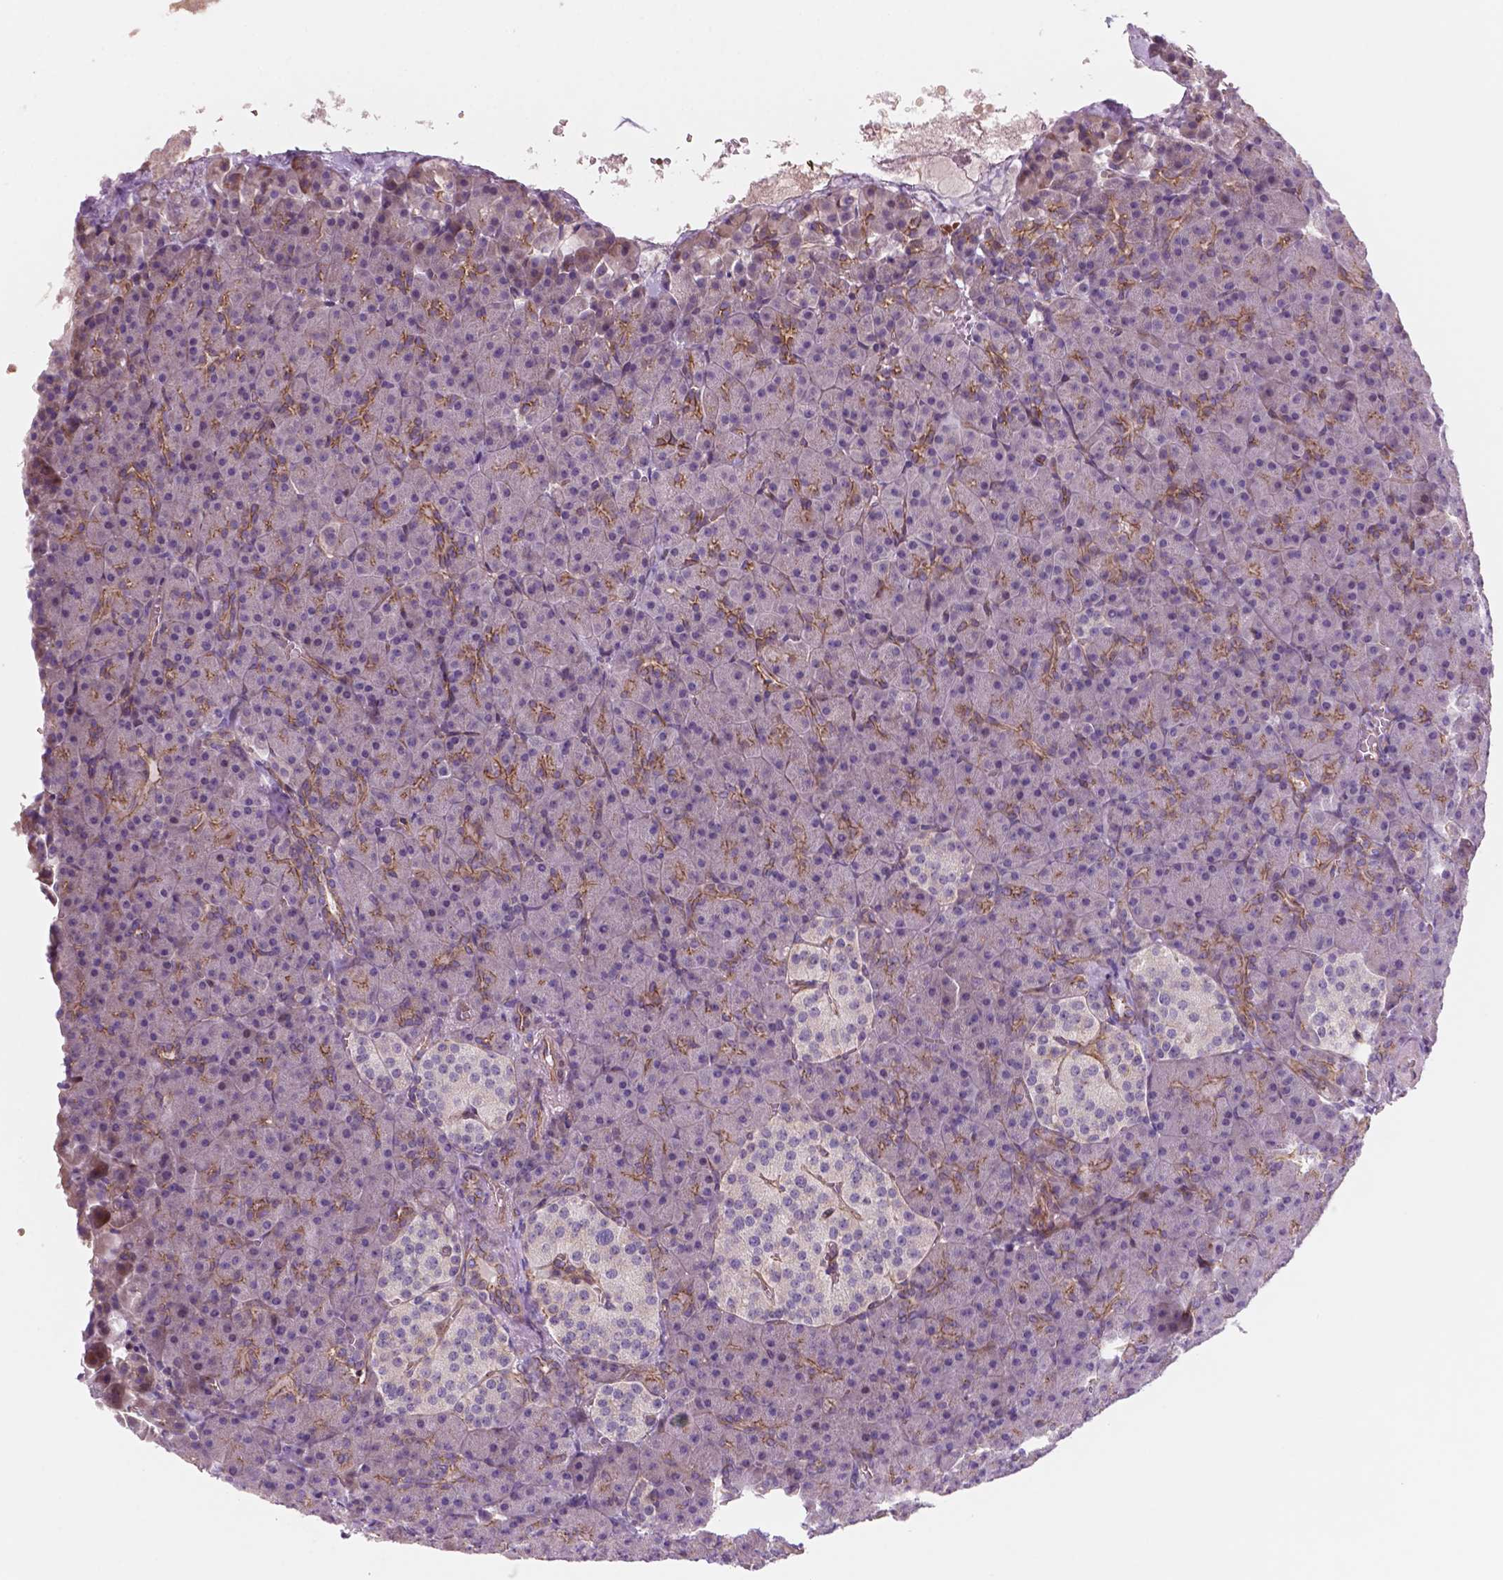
{"staining": {"intensity": "moderate", "quantity": "25%-75%", "location": "cytoplasmic/membranous"}, "tissue": "pancreas", "cell_type": "Exocrine glandular cells", "image_type": "normal", "snomed": [{"axis": "morphology", "description": "Normal tissue, NOS"}, {"axis": "topography", "description": "Pancreas"}], "caption": "Immunohistochemistry staining of benign pancreas, which exhibits medium levels of moderate cytoplasmic/membranous positivity in approximately 25%-75% of exocrine glandular cells indicating moderate cytoplasmic/membranous protein positivity. The staining was performed using DAB (3,3'-diaminobenzidine) (brown) for protein detection and nuclei were counterstained in hematoxylin (blue).", "gene": "RND3", "patient": {"sex": "female", "age": 74}}